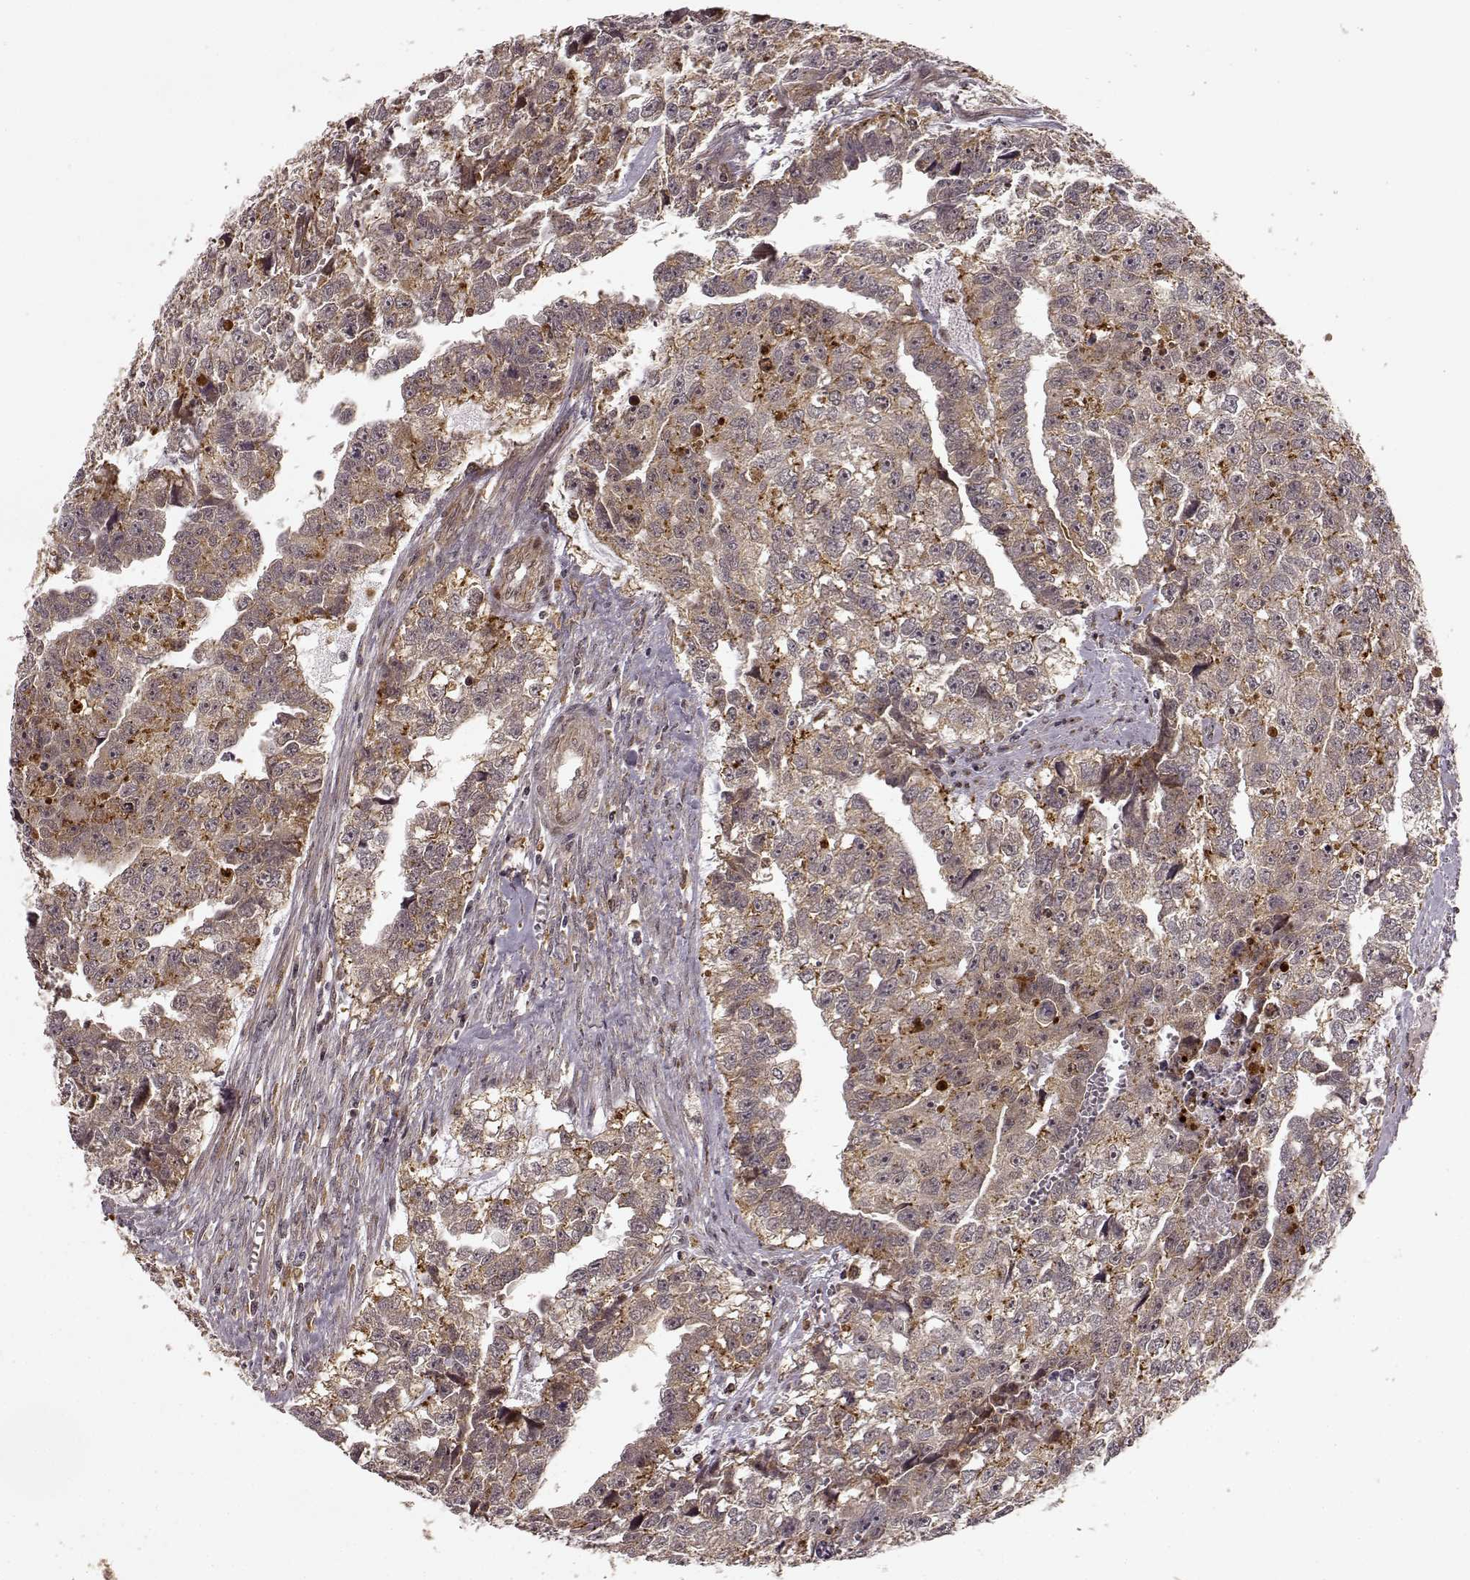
{"staining": {"intensity": "weak", "quantity": ">75%", "location": "cytoplasmic/membranous"}, "tissue": "testis cancer", "cell_type": "Tumor cells", "image_type": "cancer", "snomed": [{"axis": "morphology", "description": "Carcinoma, Embryonal, NOS"}, {"axis": "morphology", "description": "Teratoma, malignant, NOS"}, {"axis": "topography", "description": "Testis"}], "caption": "DAB immunohistochemical staining of human testis malignant teratoma exhibits weak cytoplasmic/membranous protein staining in about >75% of tumor cells. (IHC, brightfield microscopy, high magnification).", "gene": "SLC12A9", "patient": {"sex": "male", "age": 44}}